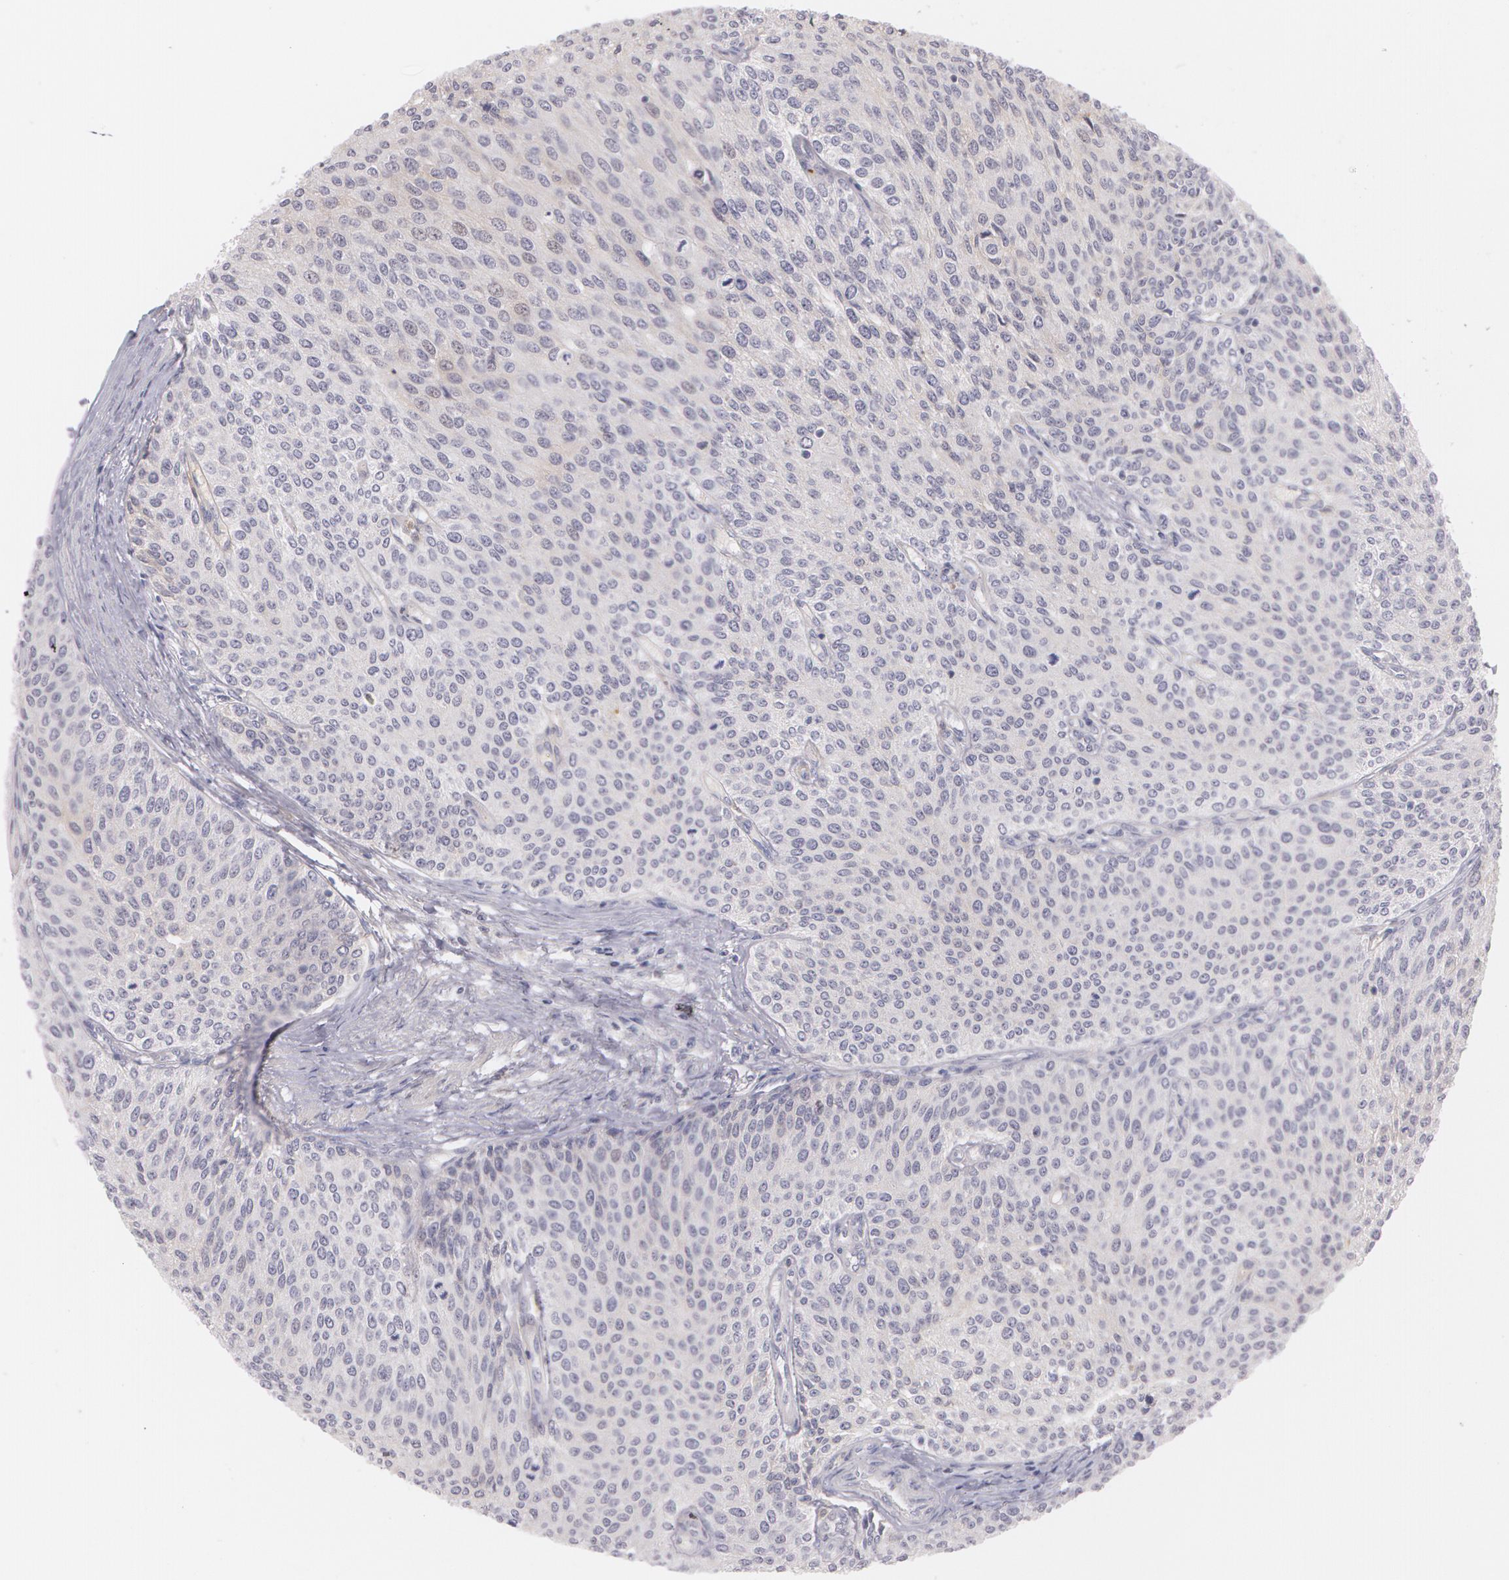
{"staining": {"intensity": "negative", "quantity": "none", "location": "none"}, "tissue": "urothelial cancer", "cell_type": "Tumor cells", "image_type": "cancer", "snomed": [{"axis": "morphology", "description": "Urothelial carcinoma, Low grade"}, {"axis": "topography", "description": "Urinary bladder"}], "caption": "A histopathology image of human urothelial cancer is negative for staining in tumor cells. Brightfield microscopy of immunohistochemistry (IHC) stained with DAB (brown) and hematoxylin (blue), captured at high magnification.", "gene": "LBP", "patient": {"sex": "female", "age": 73}}